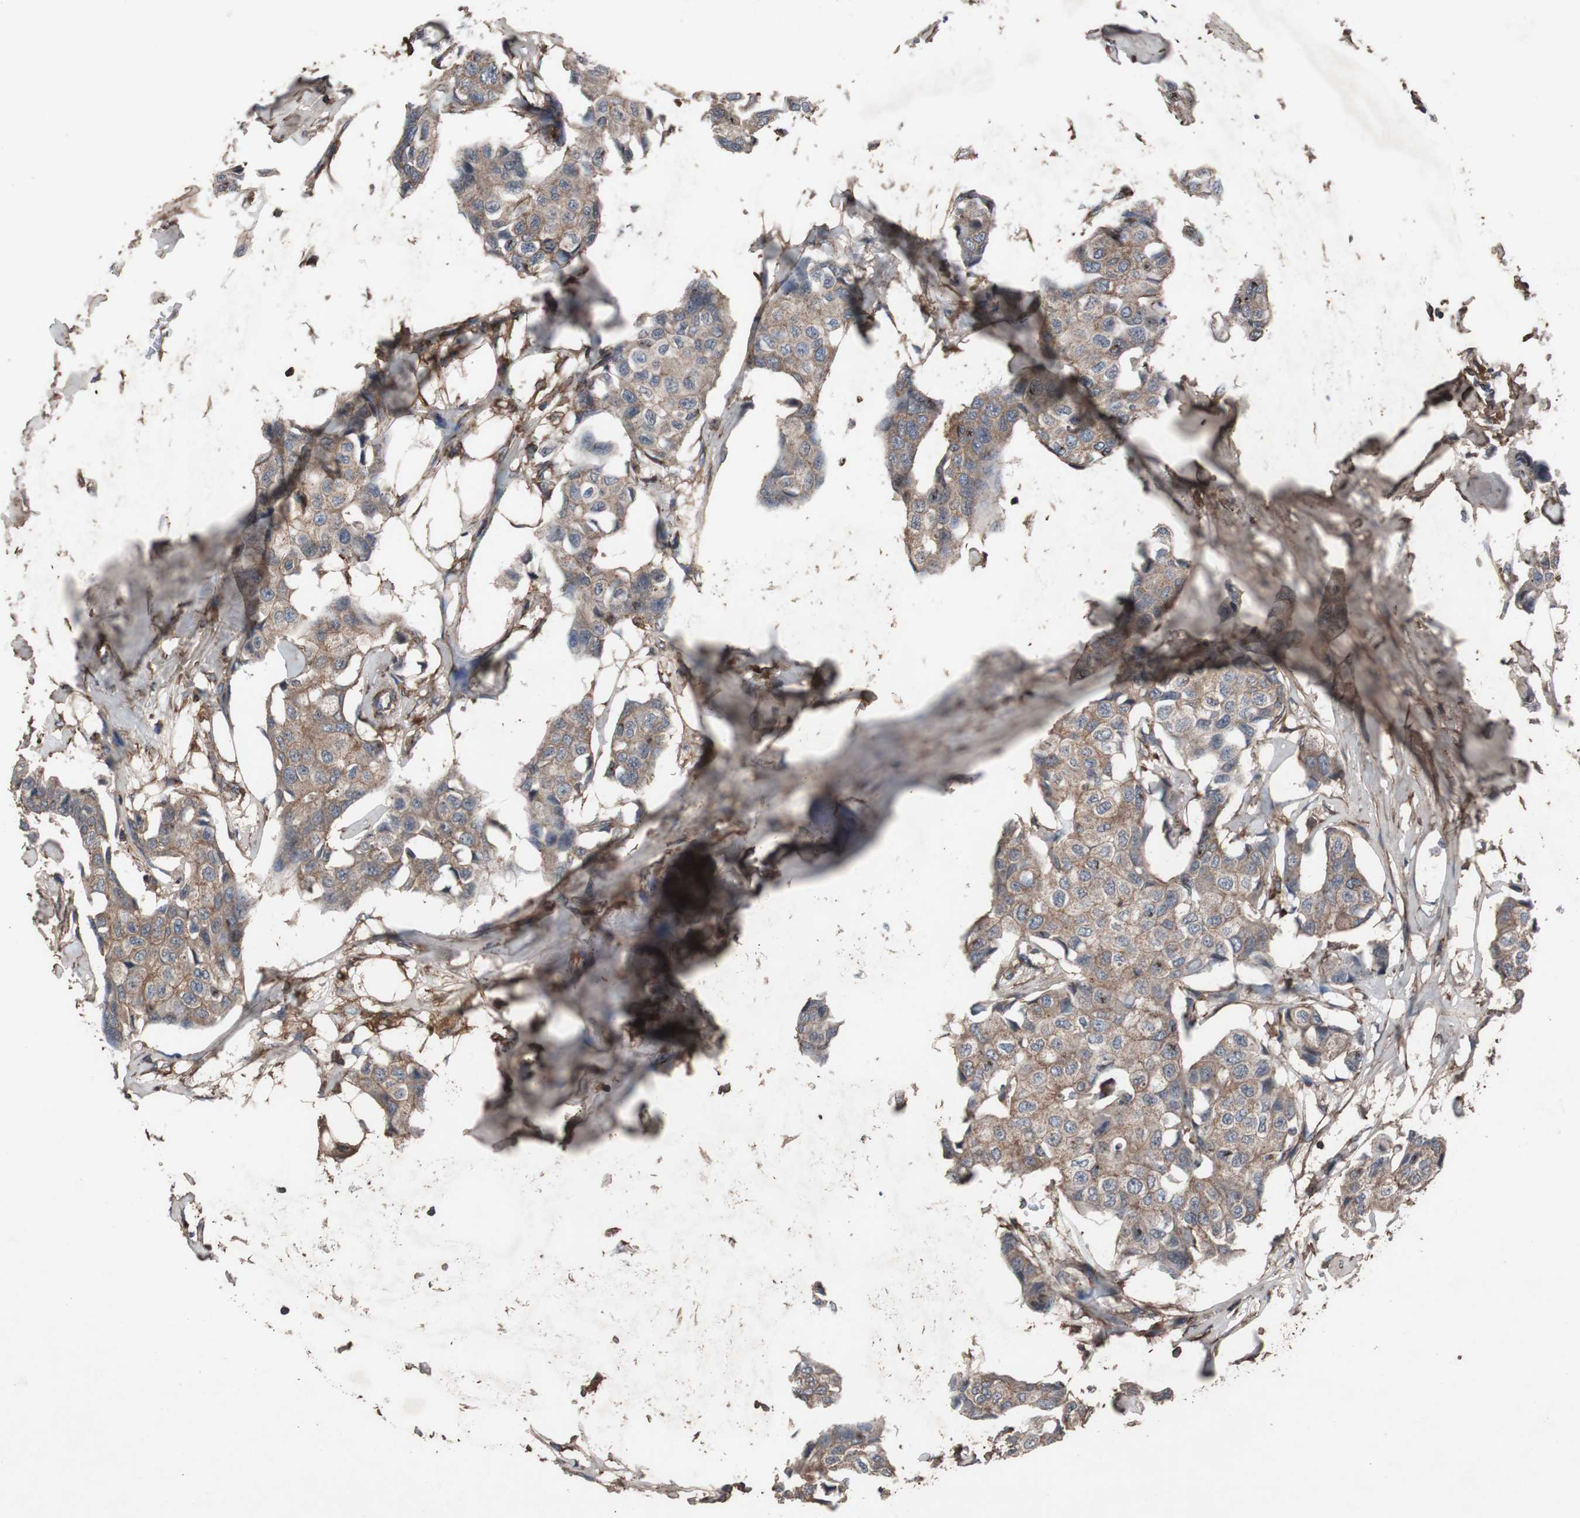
{"staining": {"intensity": "moderate", "quantity": ">75%", "location": "cytoplasmic/membranous"}, "tissue": "breast cancer", "cell_type": "Tumor cells", "image_type": "cancer", "snomed": [{"axis": "morphology", "description": "Duct carcinoma"}, {"axis": "topography", "description": "Breast"}], "caption": "Immunohistochemical staining of human breast cancer (infiltrating ductal carcinoma) reveals medium levels of moderate cytoplasmic/membranous expression in about >75% of tumor cells. Using DAB (brown) and hematoxylin (blue) stains, captured at high magnification using brightfield microscopy.", "gene": "COL6A2", "patient": {"sex": "female", "age": 80}}